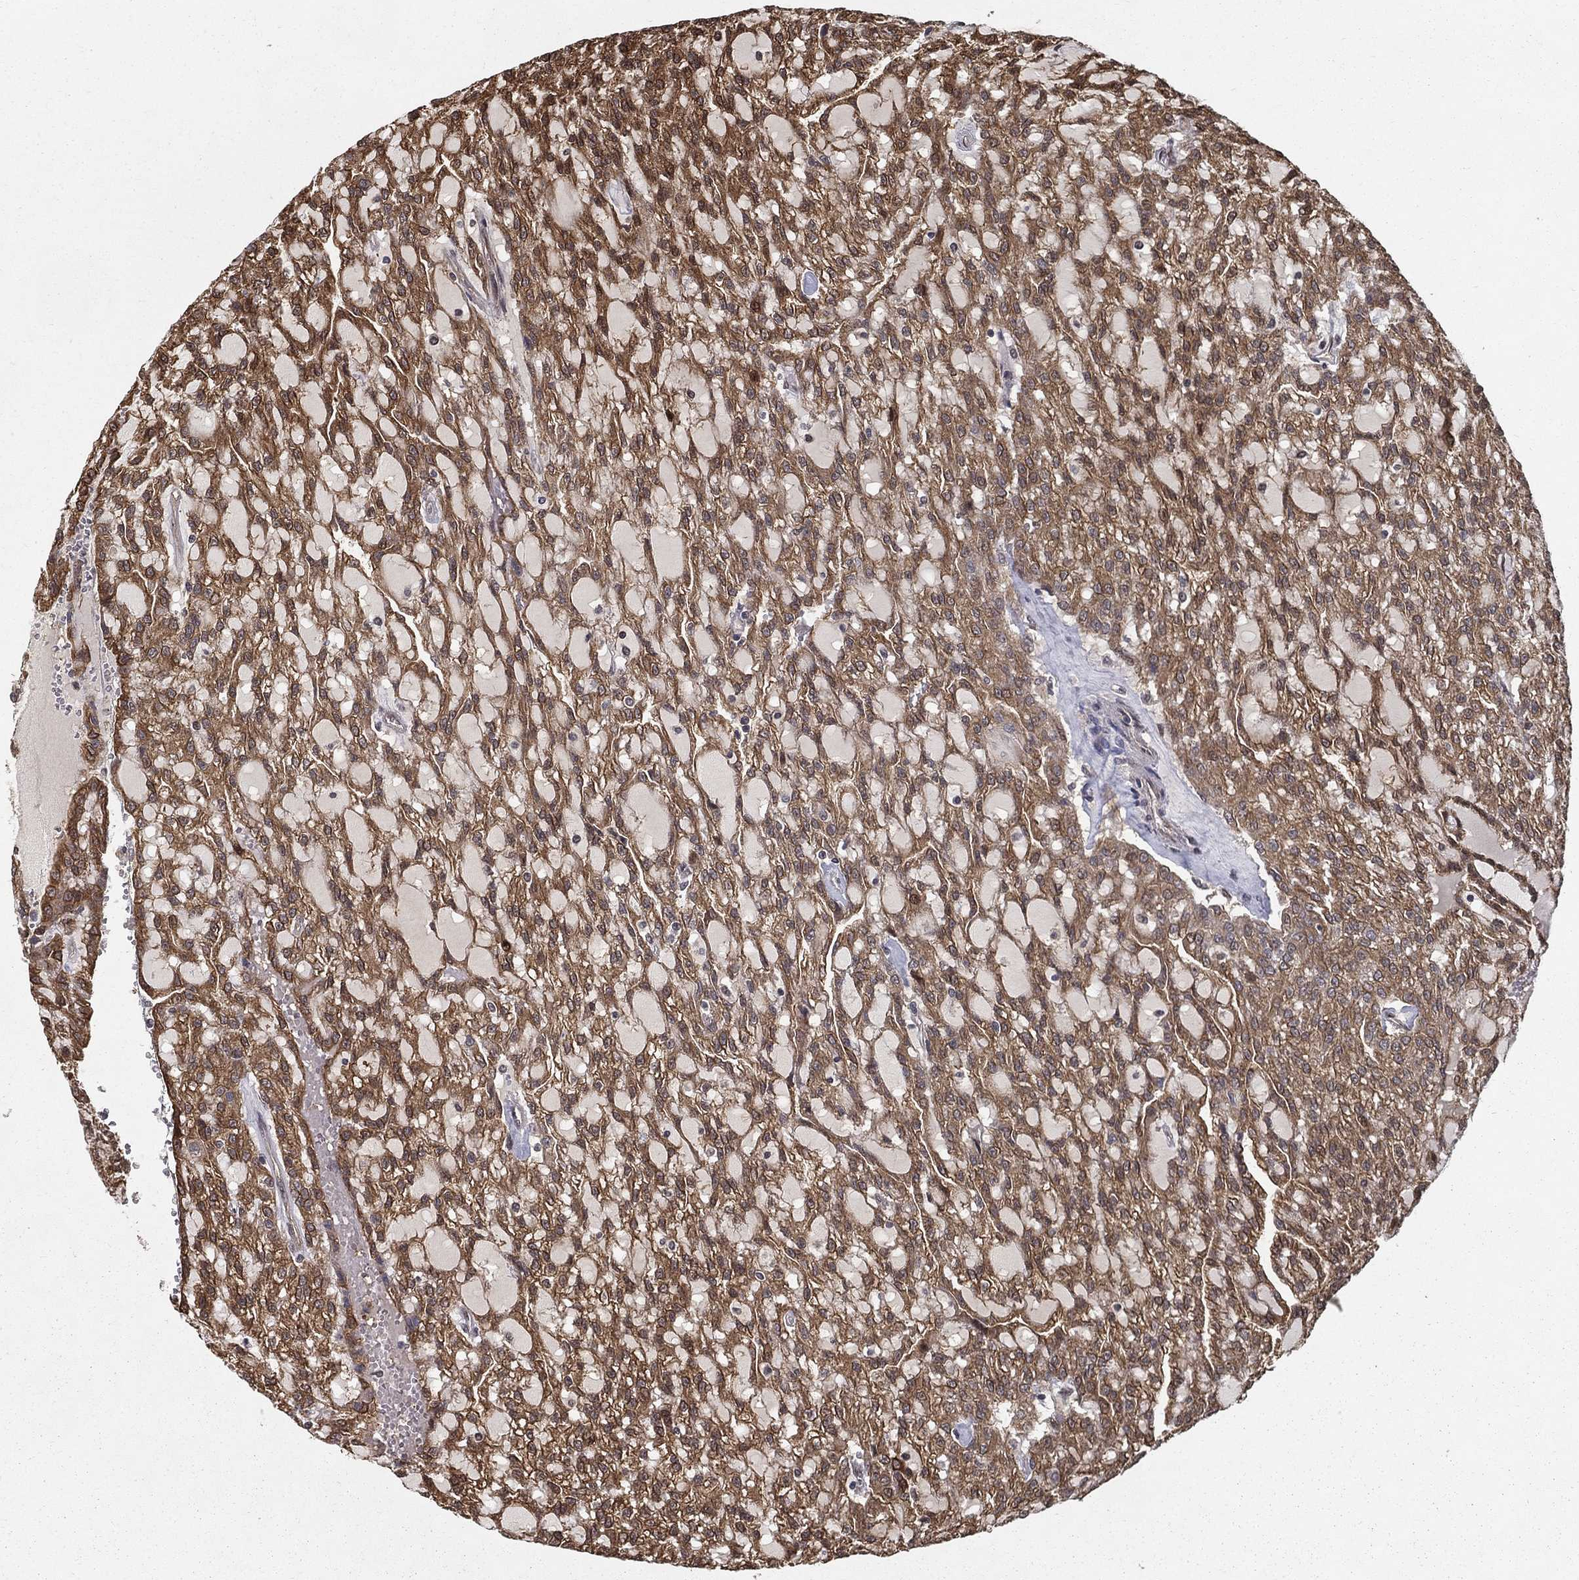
{"staining": {"intensity": "strong", "quantity": "25%-75%", "location": "cytoplasmic/membranous"}, "tissue": "renal cancer", "cell_type": "Tumor cells", "image_type": "cancer", "snomed": [{"axis": "morphology", "description": "Adenocarcinoma, NOS"}, {"axis": "topography", "description": "Kidney"}], "caption": "Protein analysis of renal adenocarcinoma tissue reveals strong cytoplasmic/membranous staining in approximately 25%-75% of tumor cells.", "gene": "SLC6A6", "patient": {"sex": "male", "age": 63}}